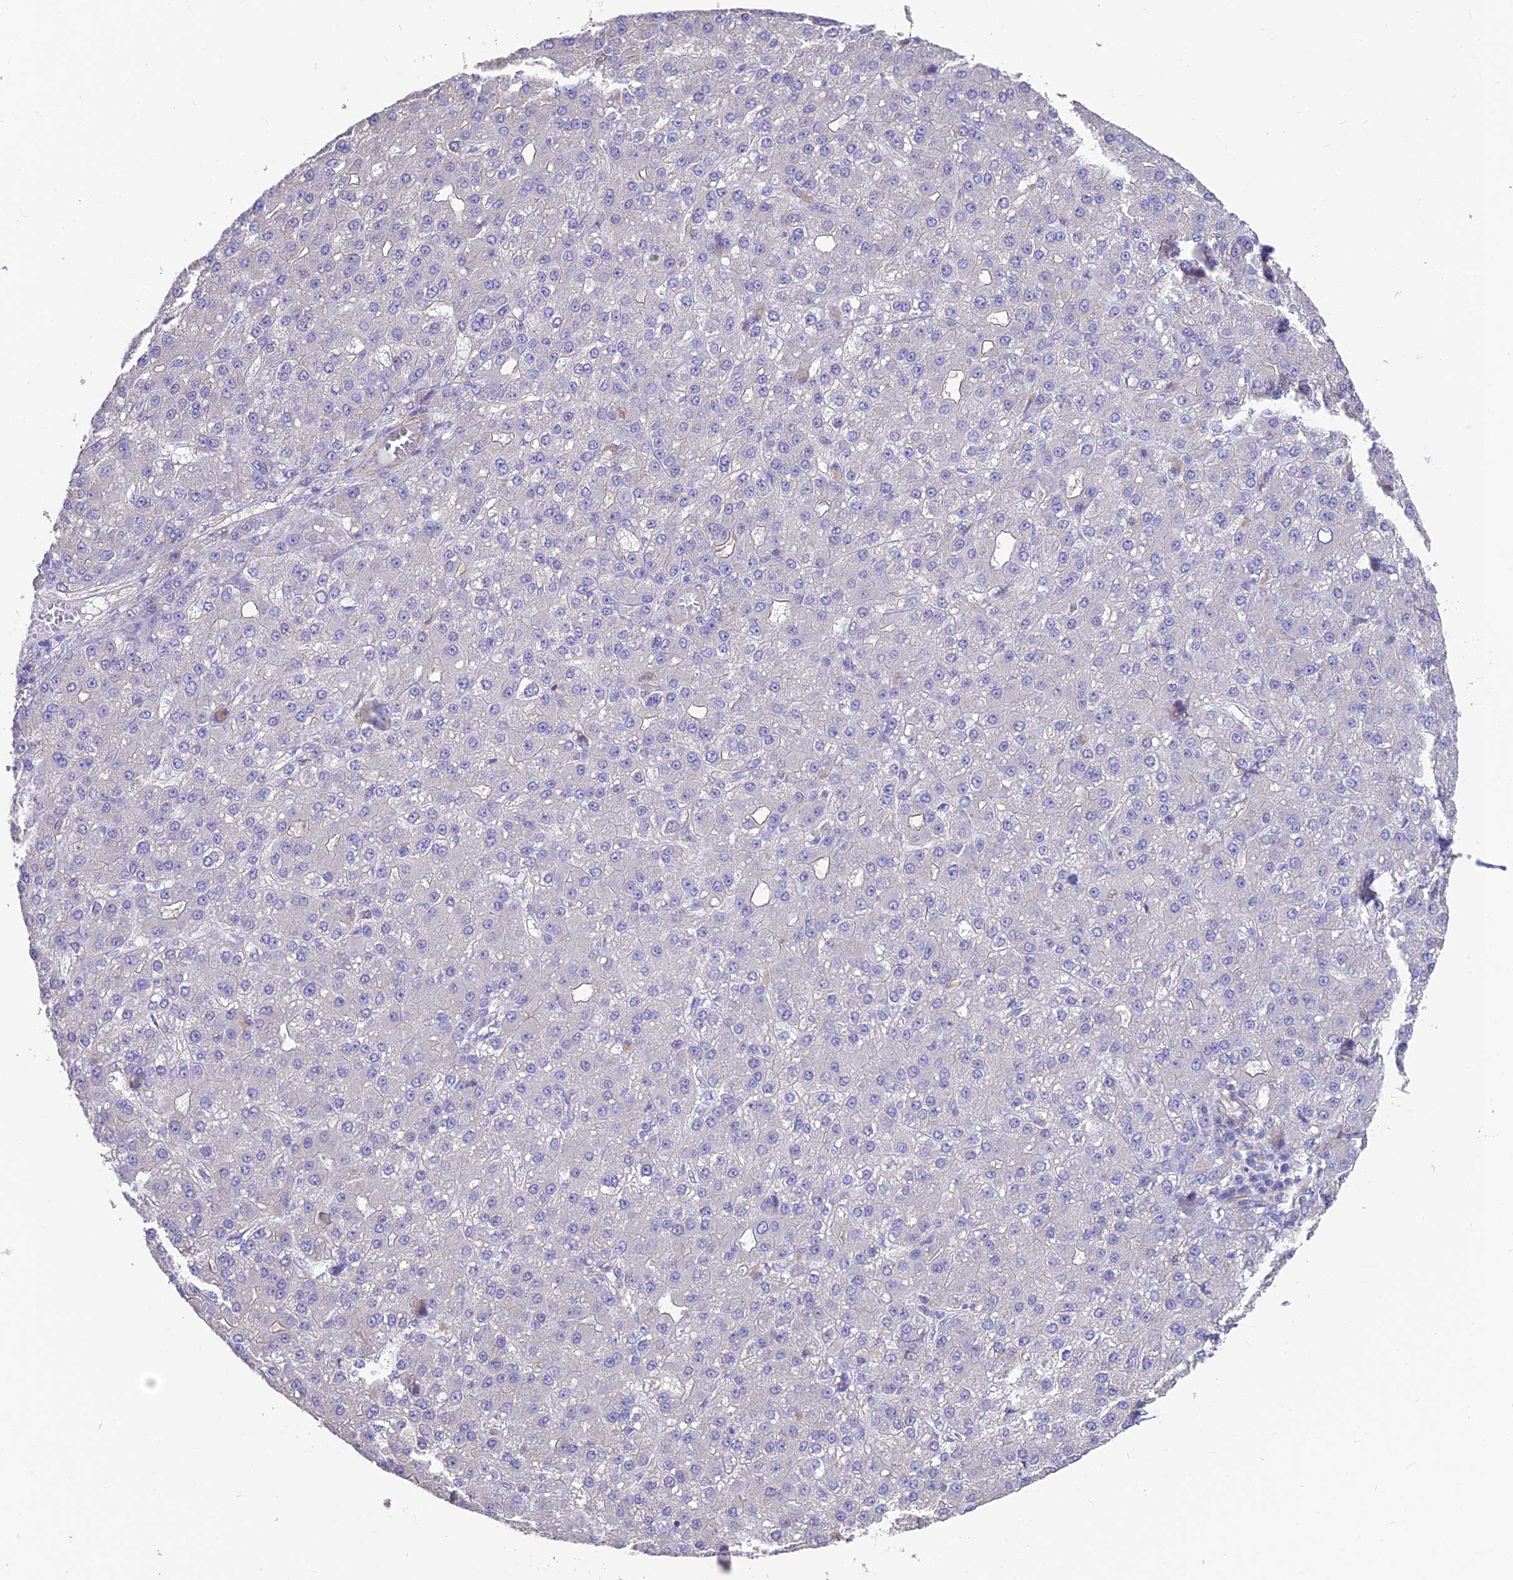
{"staining": {"intensity": "negative", "quantity": "none", "location": "none"}, "tissue": "liver cancer", "cell_type": "Tumor cells", "image_type": "cancer", "snomed": [{"axis": "morphology", "description": "Carcinoma, Hepatocellular, NOS"}, {"axis": "topography", "description": "Liver"}], "caption": "The immunohistochemistry photomicrograph has no significant positivity in tumor cells of liver cancer tissue.", "gene": "FAM168B", "patient": {"sex": "male", "age": 67}}